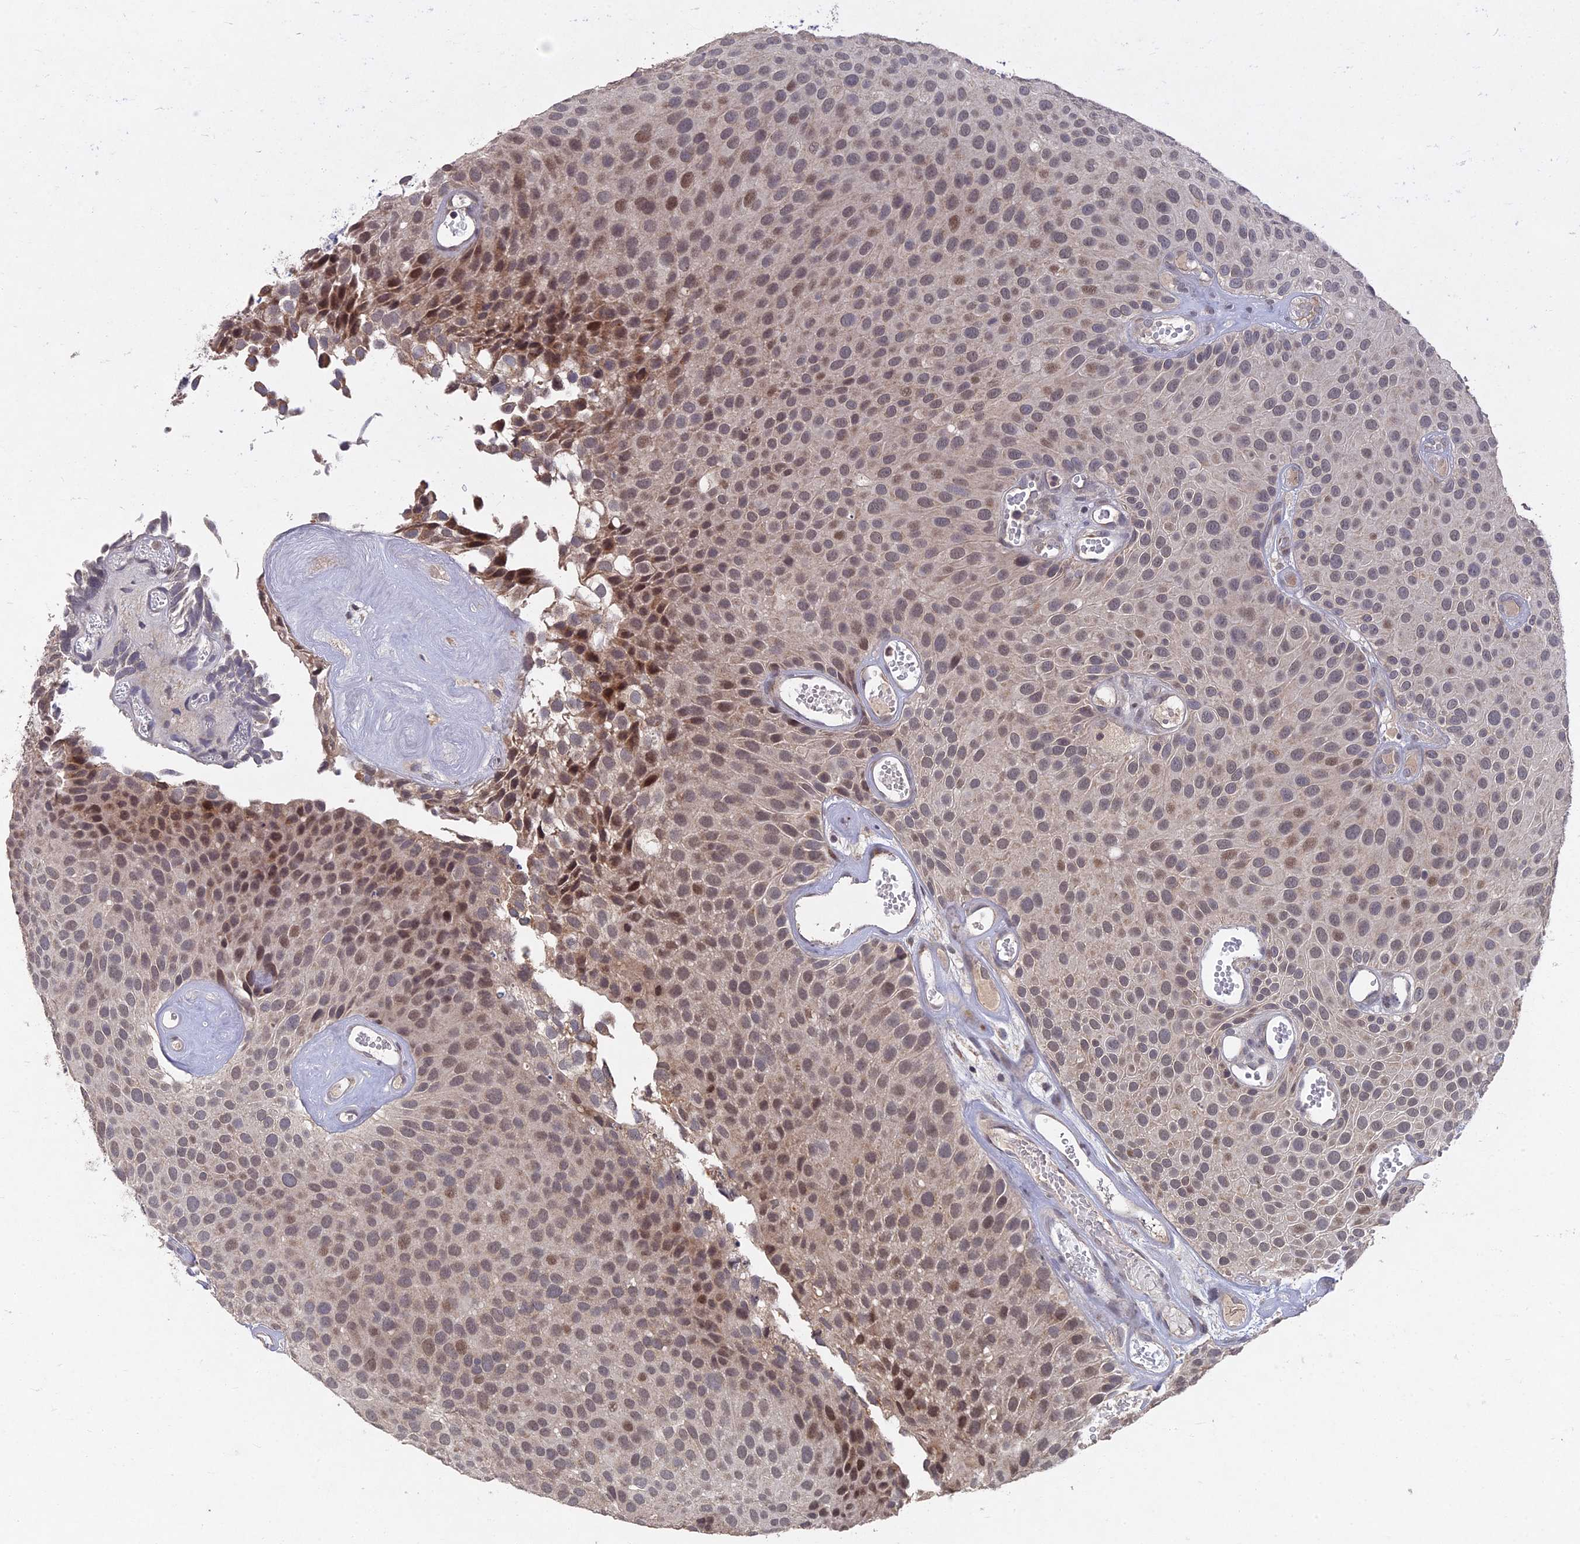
{"staining": {"intensity": "moderate", "quantity": "<25%", "location": "nuclear"}, "tissue": "urothelial cancer", "cell_type": "Tumor cells", "image_type": "cancer", "snomed": [{"axis": "morphology", "description": "Urothelial carcinoma, Low grade"}, {"axis": "topography", "description": "Urinary bladder"}], "caption": "Low-grade urothelial carcinoma stained for a protein shows moderate nuclear positivity in tumor cells. Nuclei are stained in blue.", "gene": "GNA15", "patient": {"sex": "male", "age": 89}}